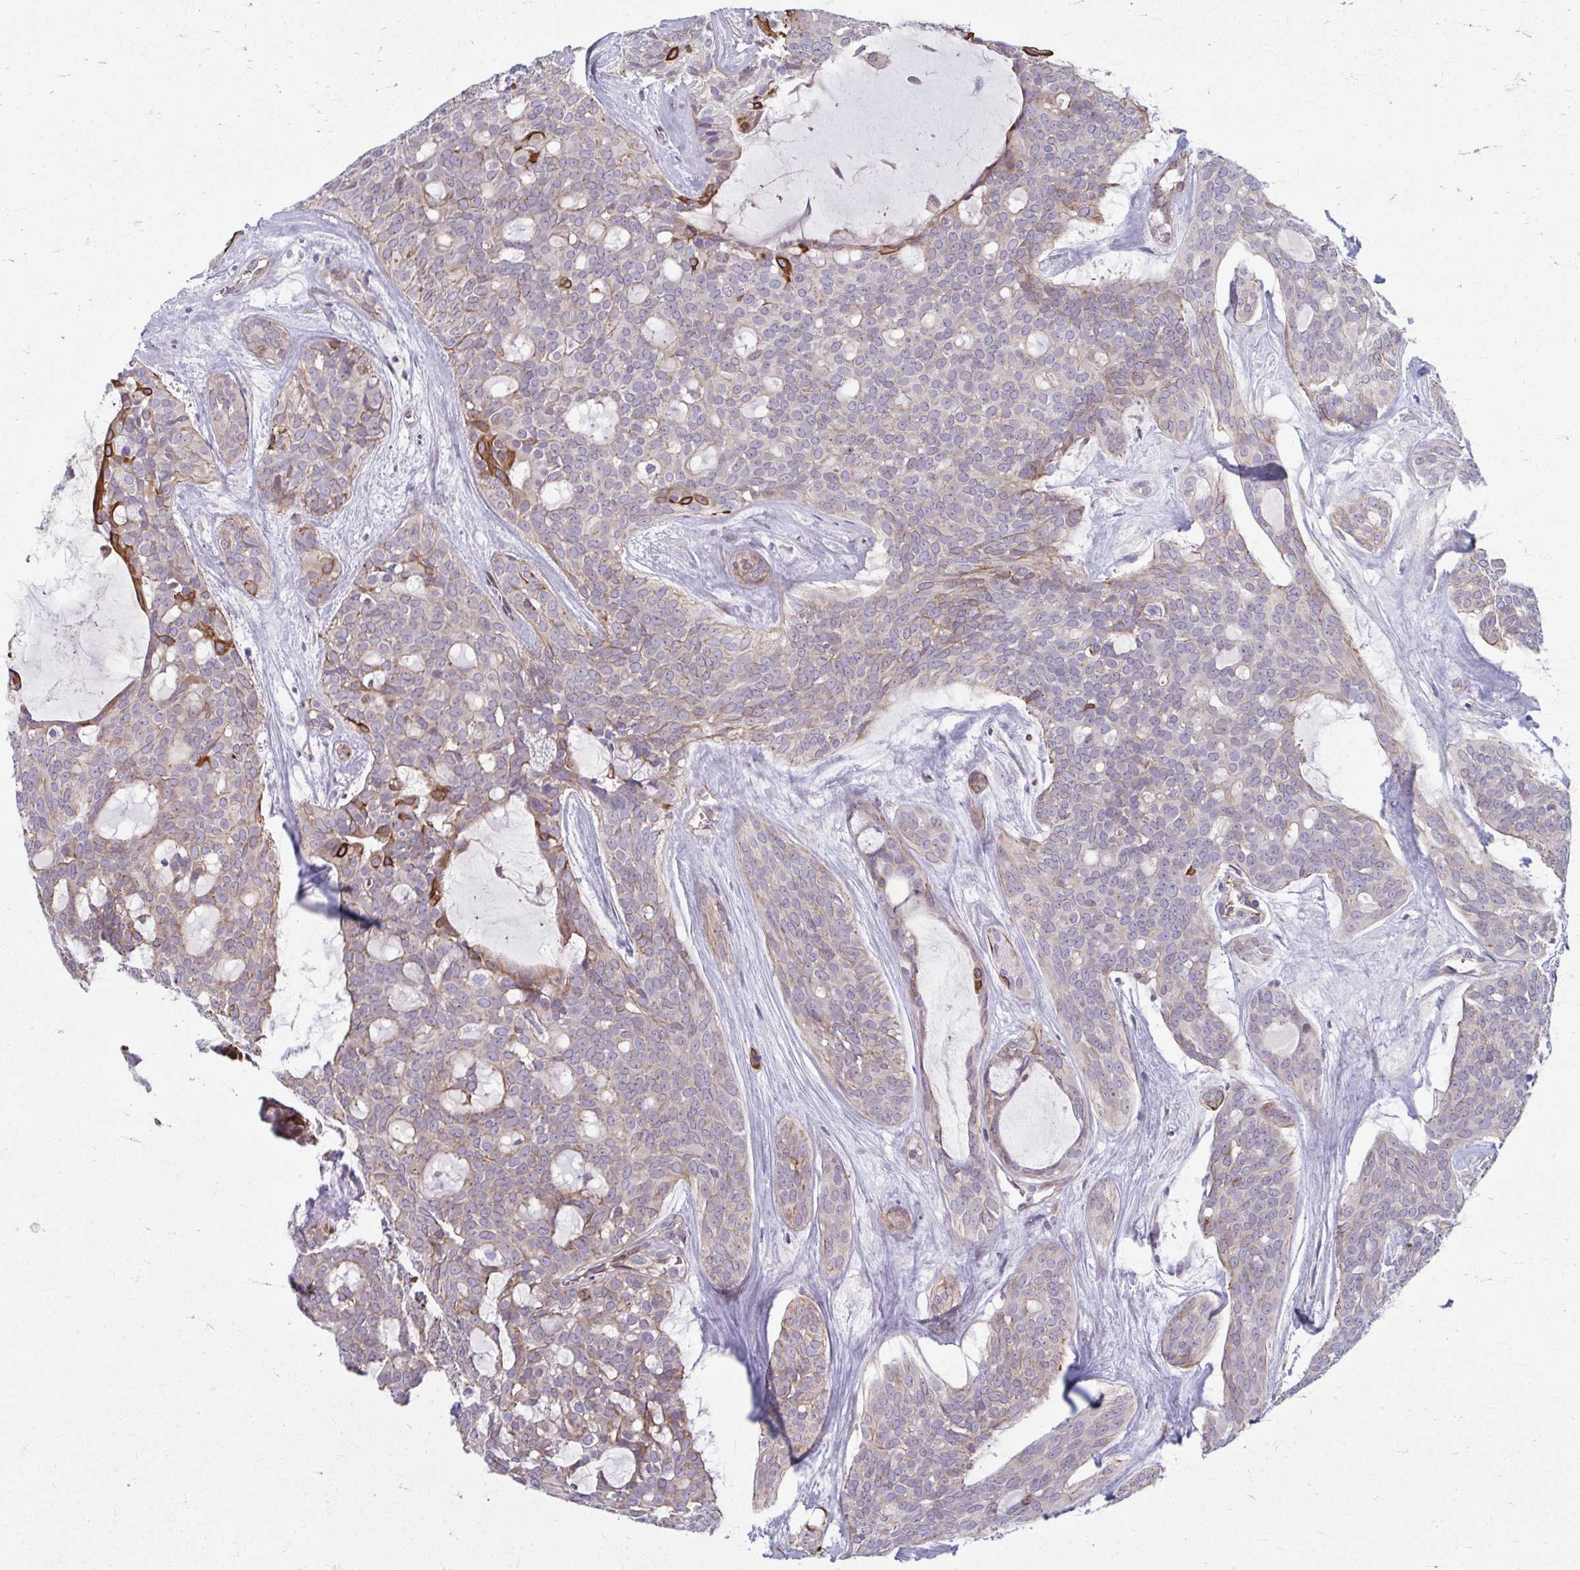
{"staining": {"intensity": "moderate", "quantity": "<25%", "location": "cytoplasmic/membranous"}, "tissue": "head and neck cancer", "cell_type": "Tumor cells", "image_type": "cancer", "snomed": [{"axis": "morphology", "description": "Adenocarcinoma, NOS"}, {"axis": "topography", "description": "Head-Neck"}], "caption": "An immunohistochemistry photomicrograph of neoplastic tissue is shown. Protein staining in brown shows moderate cytoplasmic/membranous positivity in head and neck adenocarcinoma within tumor cells.", "gene": "EID2B", "patient": {"sex": "male", "age": 66}}